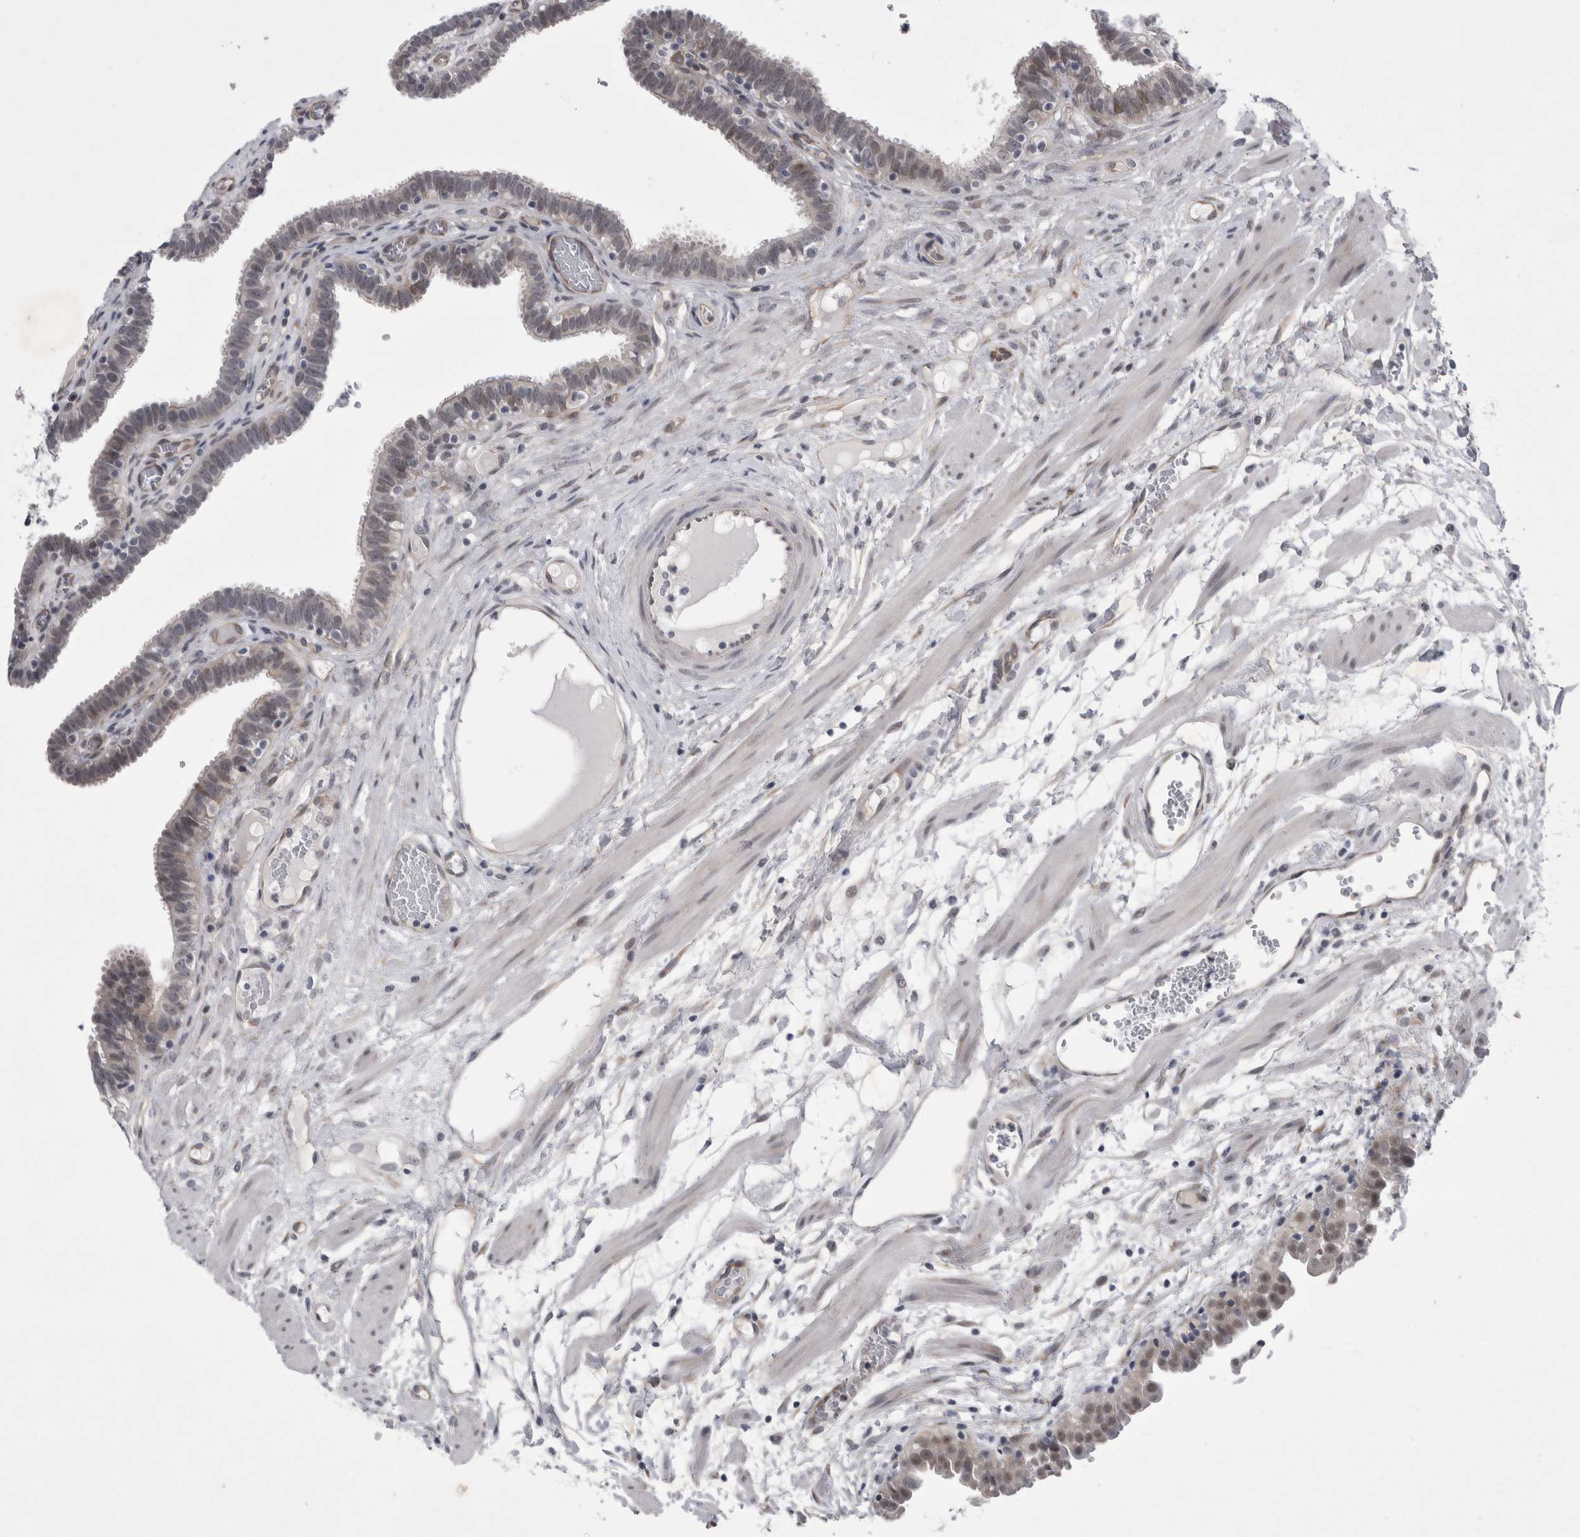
{"staining": {"intensity": "moderate", "quantity": "<25%", "location": "cytoplasmic/membranous"}, "tissue": "fallopian tube", "cell_type": "Glandular cells", "image_type": "normal", "snomed": [{"axis": "morphology", "description": "Normal tissue, NOS"}, {"axis": "topography", "description": "Fallopian tube"}, {"axis": "topography", "description": "Placenta"}], "caption": "A high-resolution image shows immunohistochemistry staining of unremarkable fallopian tube, which reveals moderate cytoplasmic/membranous expression in about <25% of glandular cells. (brown staining indicates protein expression, while blue staining denotes nuclei).", "gene": "PARP11", "patient": {"sex": "female", "age": 32}}